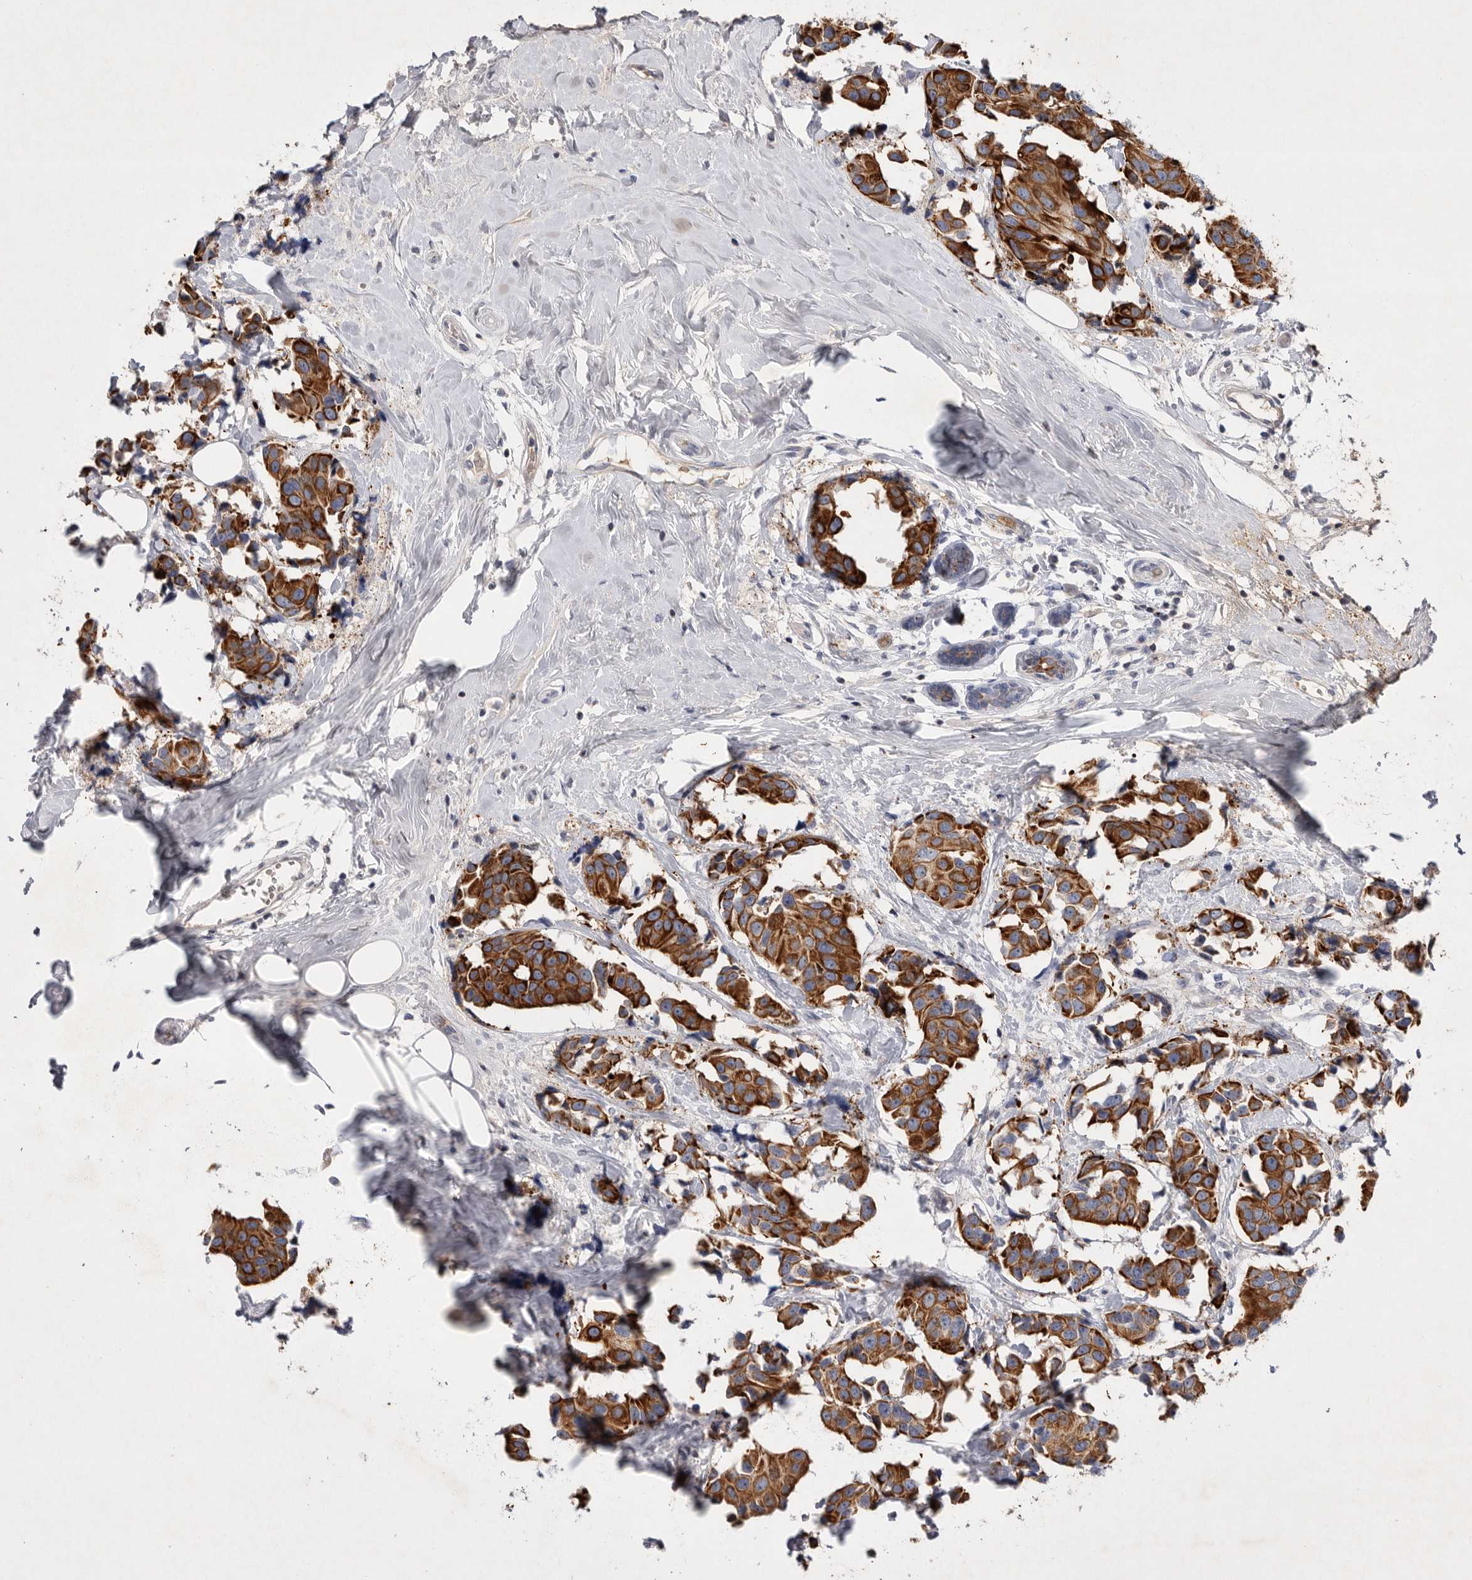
{"staining": {"intensity": "strong", "quantity": ">75%", "location": "cytoplasmic/membranous"}, "tissue": "breast cancer", "cell_type": "Tumor cells", "image_type": "cancer", "snomed": [{"axis": "morphology", "description": "Normal tissue, NOS"}, {"axis": "morphology", "description": "Duct carcinoma"}, {"axis": "topography", "description": "Breast"}], "caption": "Invasive ductal carcinoma (breast) stained with IHC exhibits strong cytoplasmic/membranous staining in approximately >75% of tumor cells.", "gene": "TNFSF14", "patient": {"sex": "female", "age": 39}}